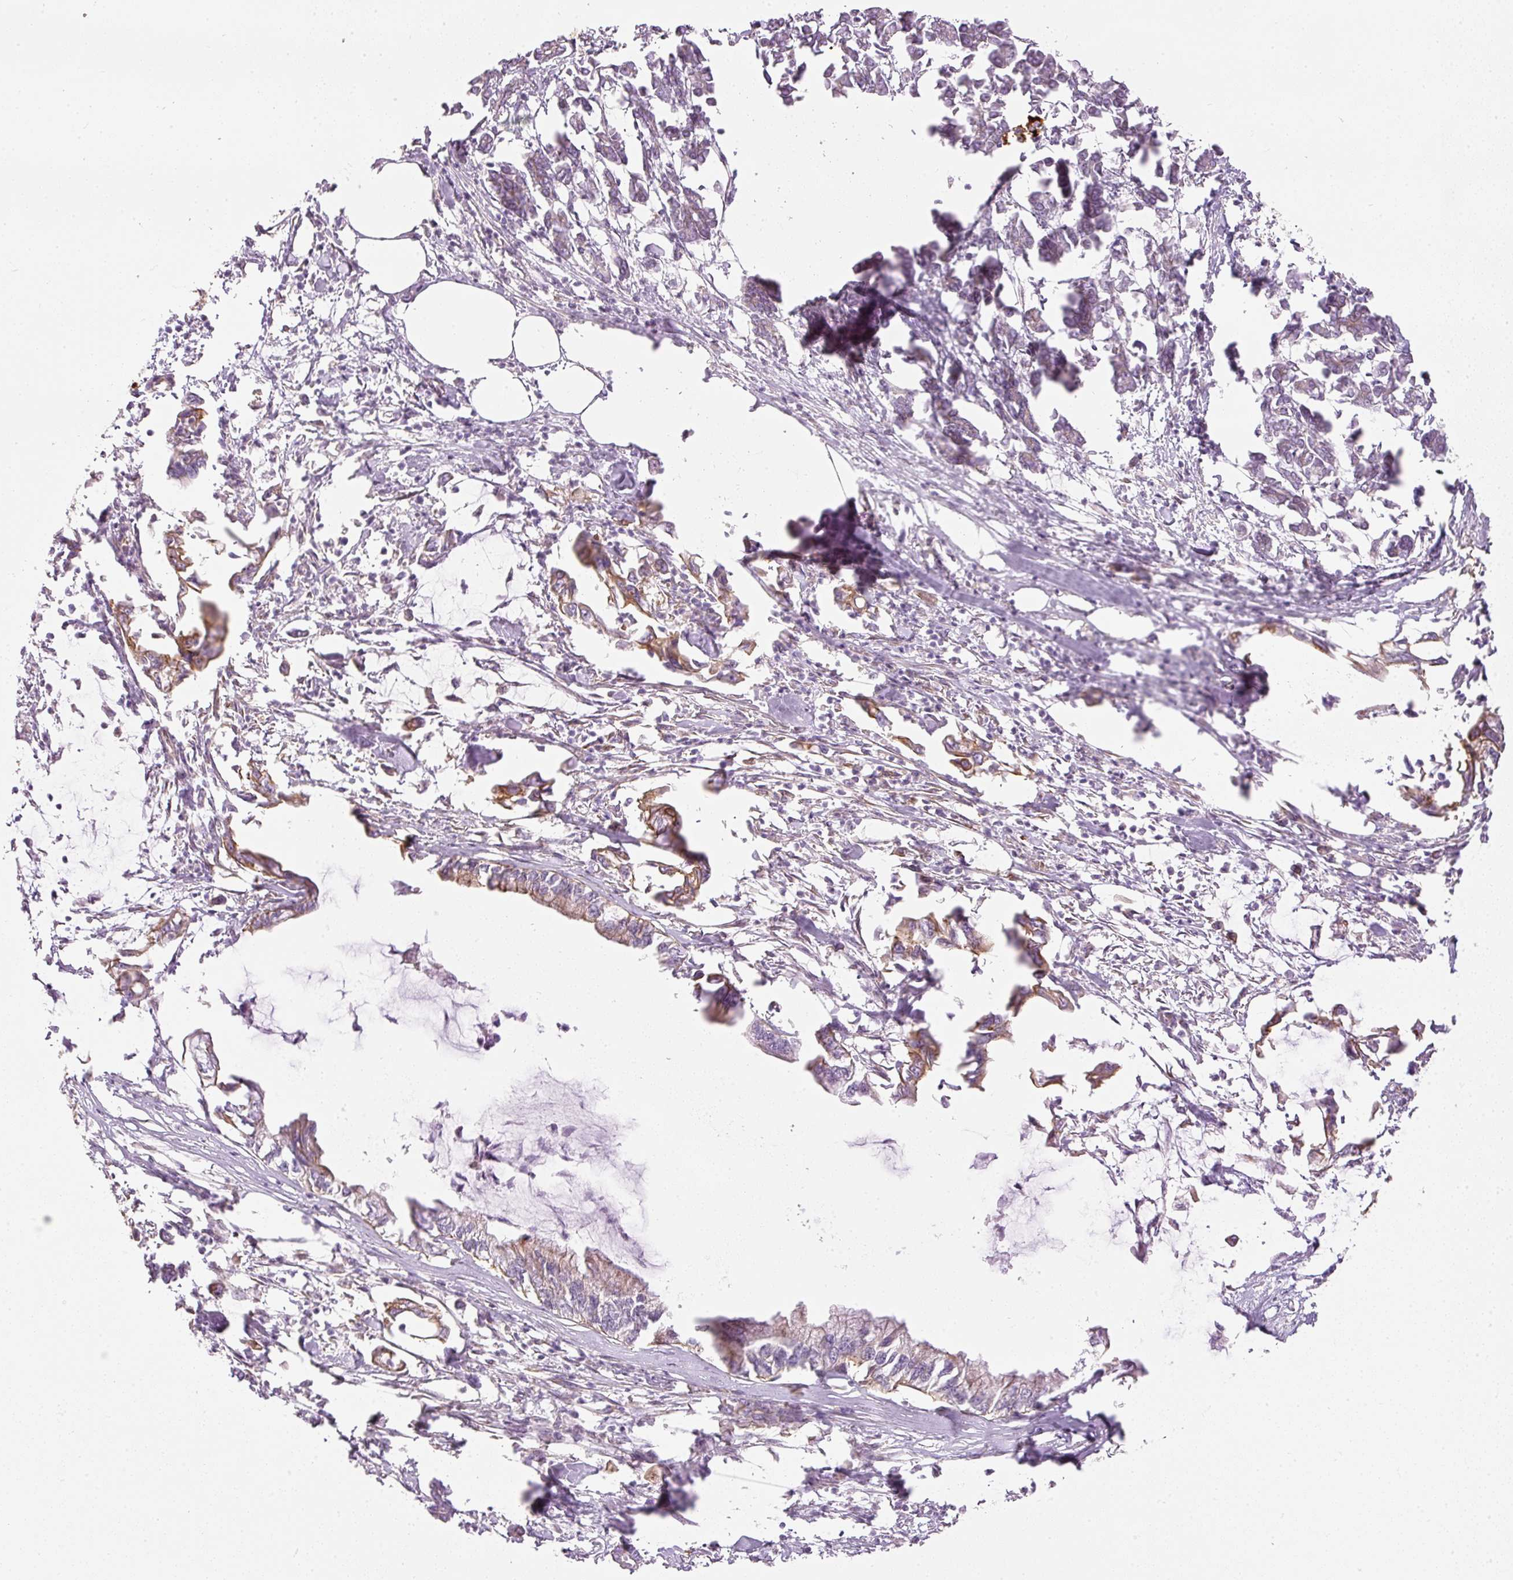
{"staining": {"intensity": "moderate", "quantity": "25%-75%", "location": "cytoplasmic/membranous"}, "tissue": "pancreatic cancer", "cell_type": "Tumor cells", "image_type": "cancer", "snomed": [{"axis": "morphology", "description": "Adenocarcinoma, NOS"}, {"axis": "topography", "description": "Pancreas"}], "caption": "Human adenocarcinoma (pancreatic) stained with a protein marker displays moderate staining in tumor cells.", "gene": "OSR2", "patient": {"sex": "male", "age": 61}}